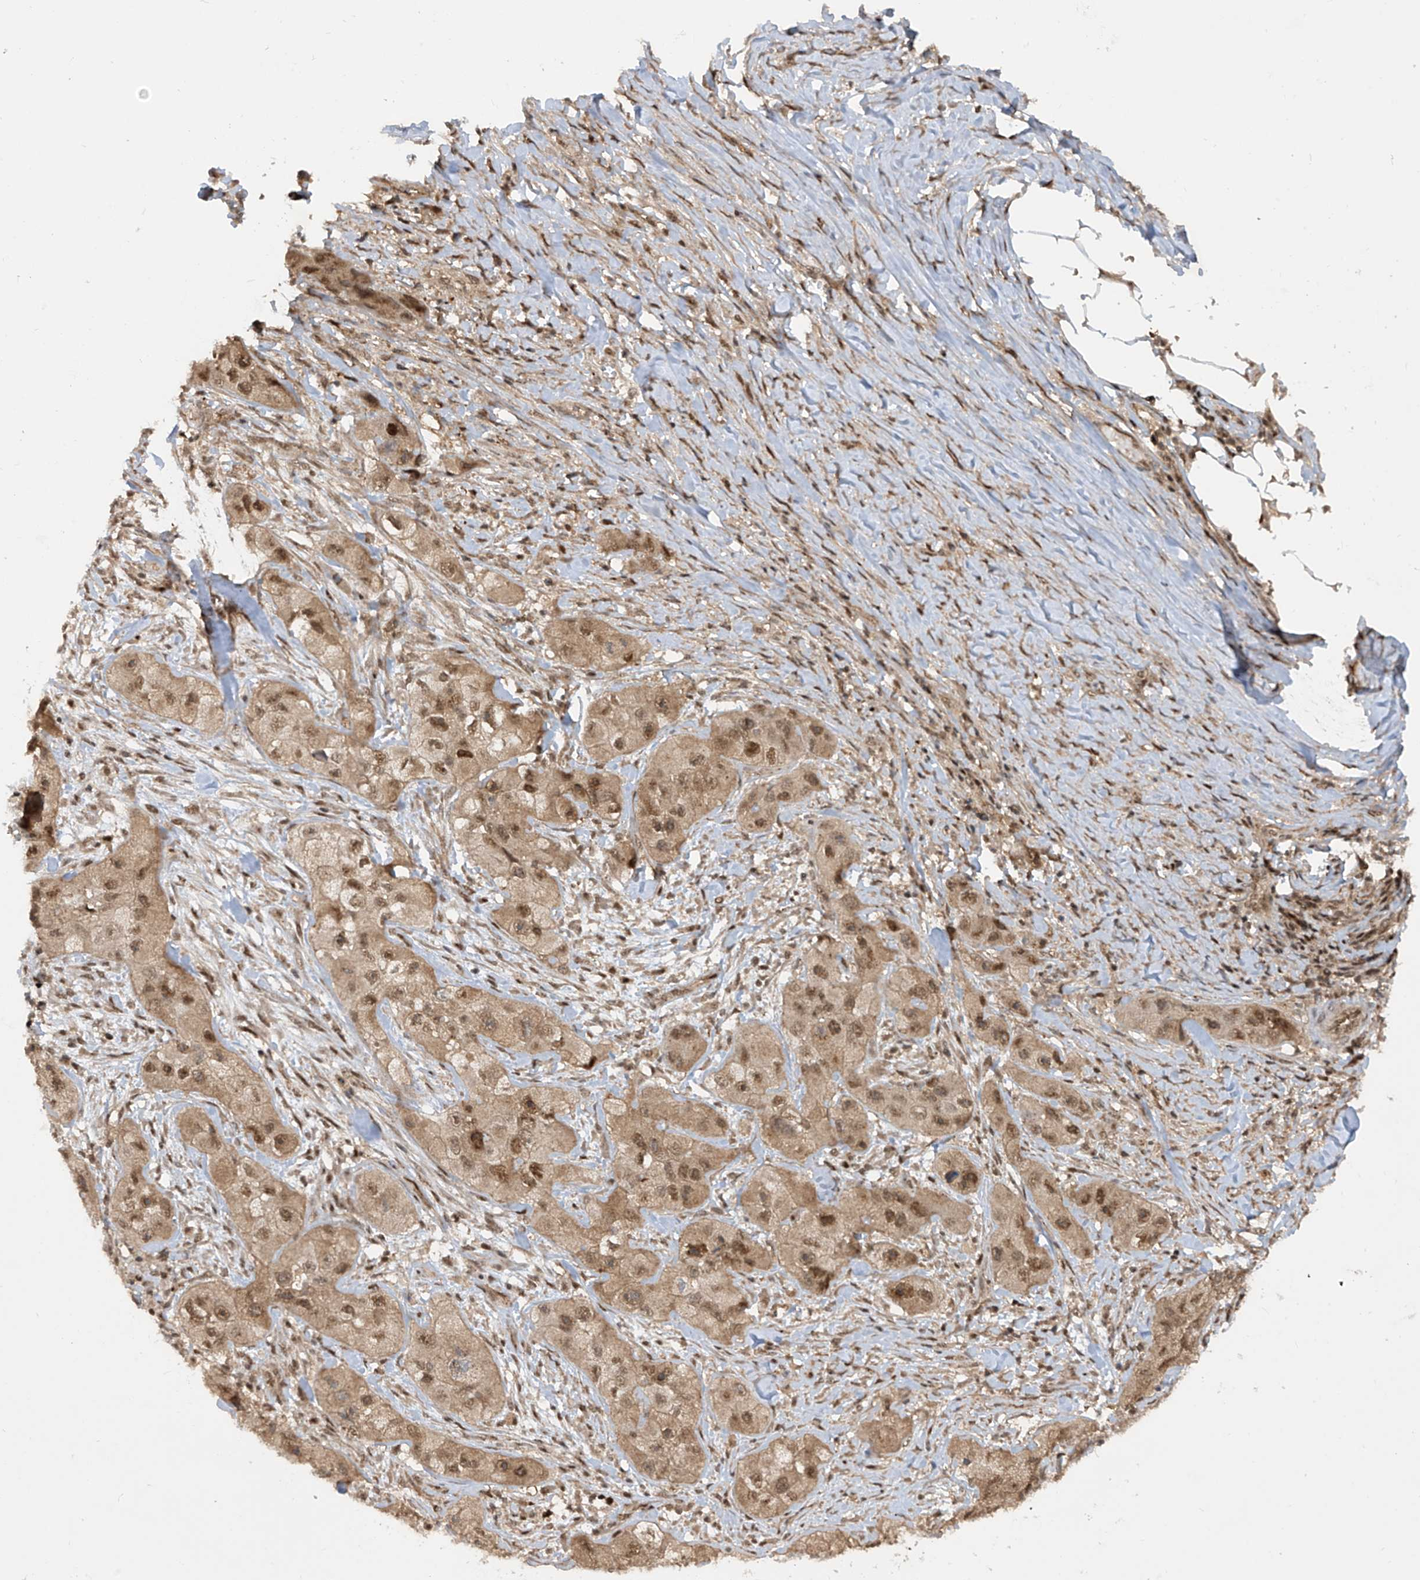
{"staining": {"intensity": "moderate", "quantity": ">75%", "location": "cytoplasmic/membranous,nuclear"}, "tissue": "skin cancer", "cell_type": "Tumor cells", "image_type": "cancer", "snomed": [{"axis": "morphology", "description": "Squamous cell carcinoma, NOS"}, {"axis": "topography", "description": "Skin"}, {"axis": "topography", "description": "Subcutis"}], "caption": "Human squamous cell carcinoma (skin) stained with a brown dye shows moderate cytoplasmic/membranous and nuclear positive staining in about >75% of tumor cells.", "gene": "LAGE3", "patient": {"sex": "male", "age": 73}}